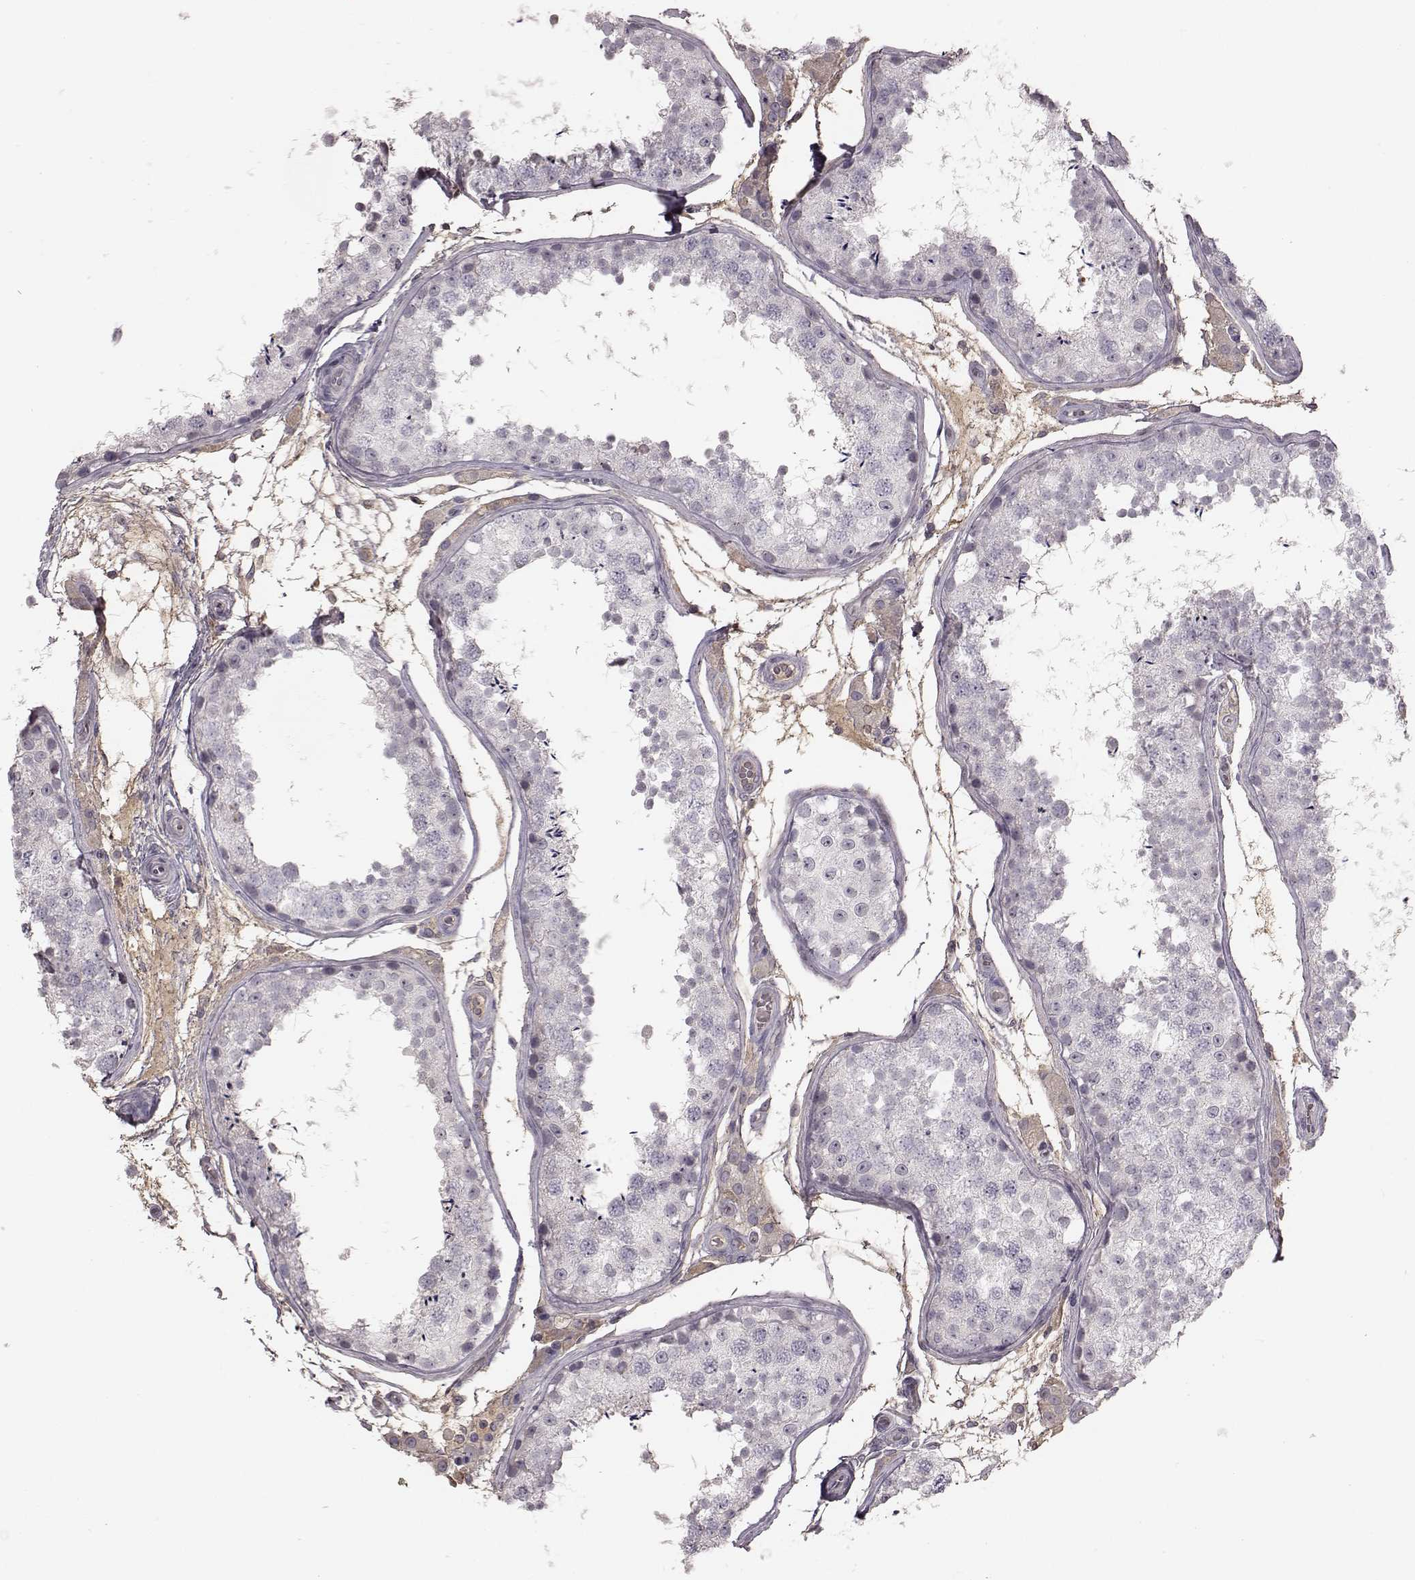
{"staining": {"intensity": "negative", "quantity": "none", "location": "none"}, "tissue": "testis", "cell_type": "Cells in seminiferous ducts", "image_type": "normal", "snomed": [{"axis": "morphology", "description": "Normal tissue, NOS"}, {"axis": "topography", "description": "Testis"}], "caption": "The image demonstrates no staining of cells in seminiferous ducts in unremarkable testis.", "gene": "TLX3", "patient": {"sex": "male", "age": 29}}